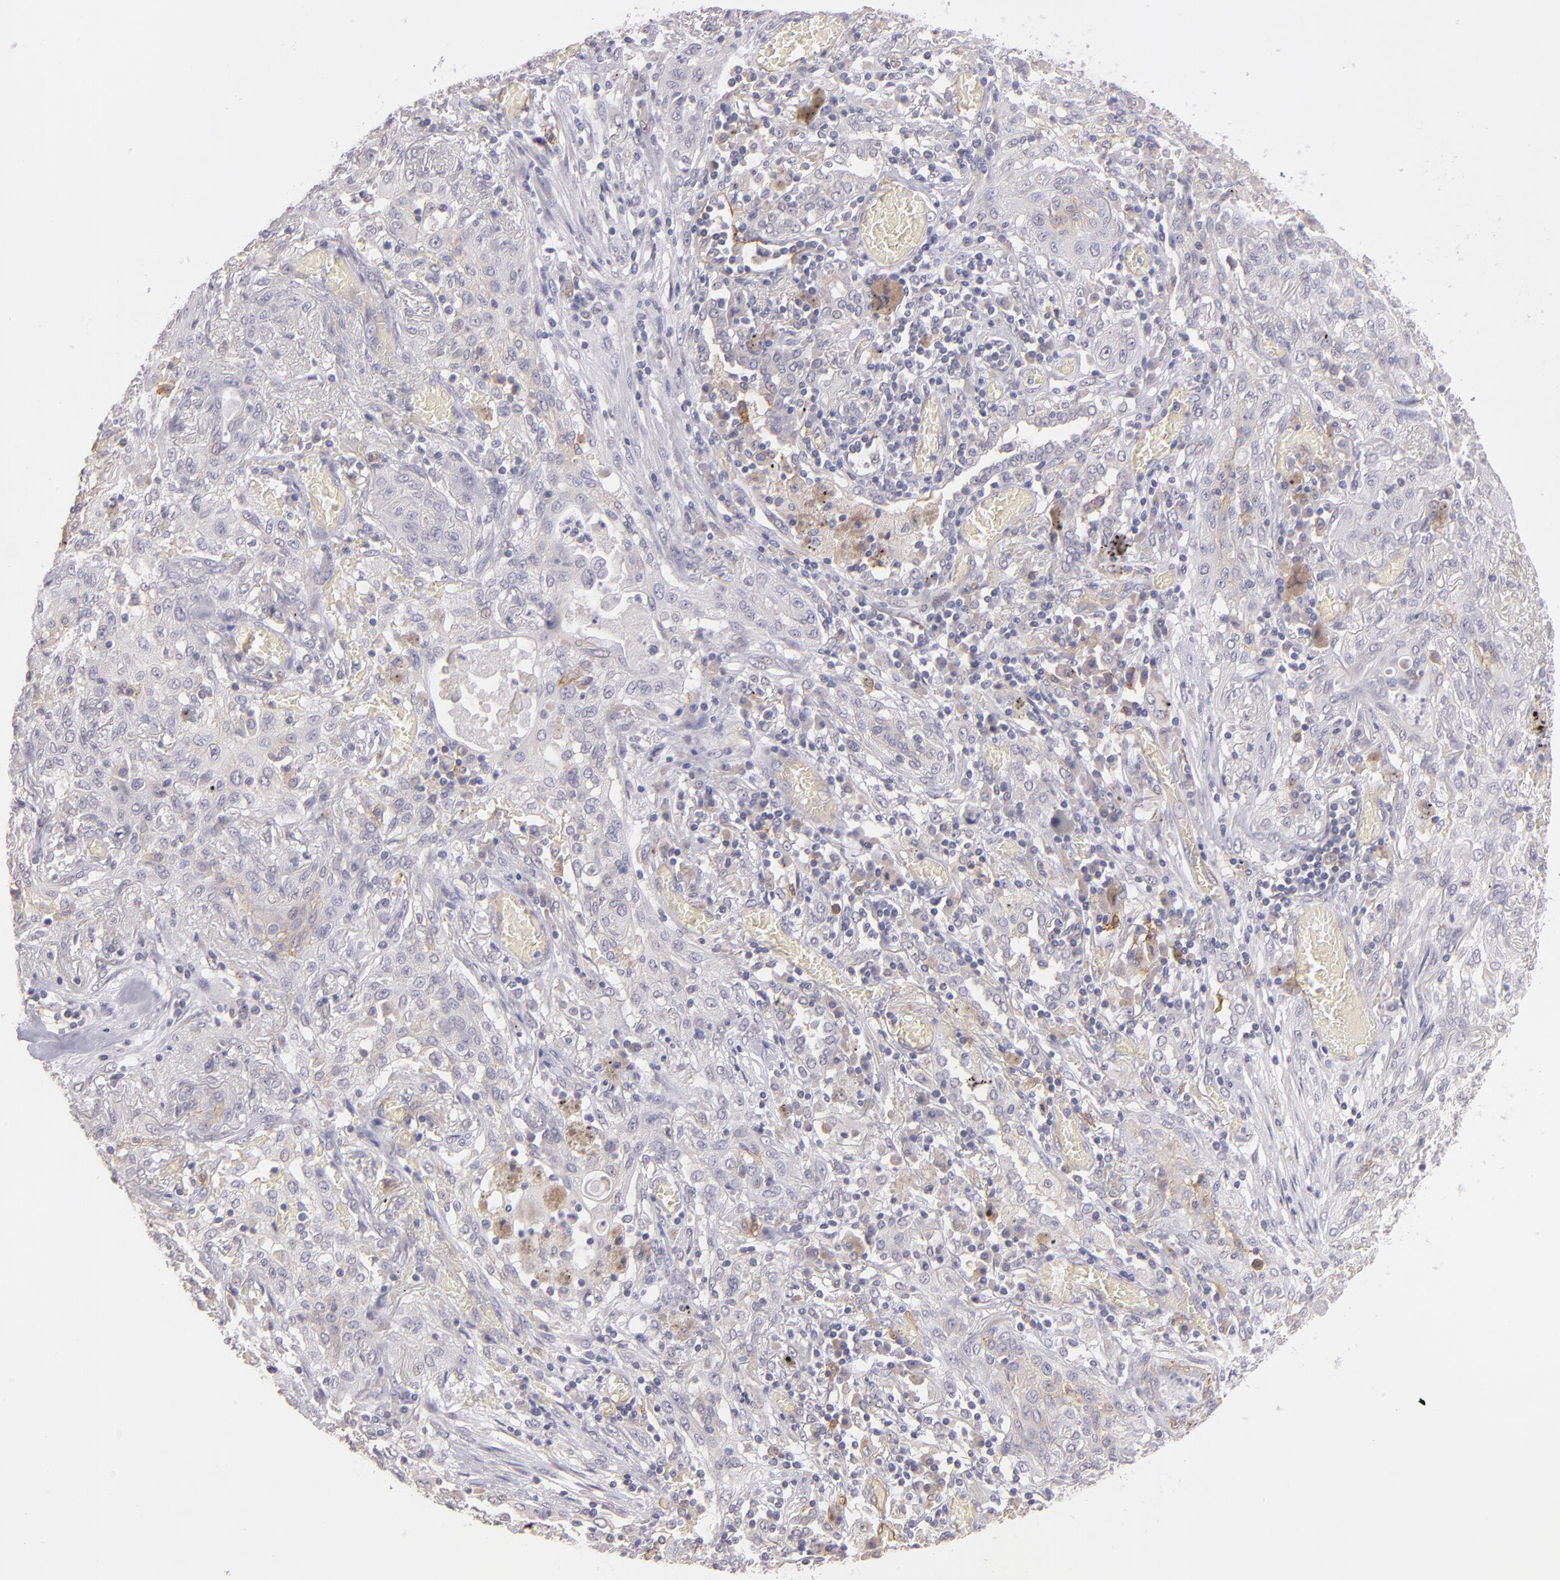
{"staining": {"intensity": "weak", "quantity": "<25%", "location": "cytoplasmic/membranous"}, "tissue": "lung cancer", "cell_type": "Tumor cells", "image_type": "cancer", "snomed": [{"axis": "morphology", "description": "Squamous cell carcinoma, NOS"}, {"axis": "topography", "description": "Lung"}], "caption": "DAB (3,3'-diaminobenzidine) immunohistochemical staining of lung squamous cell carcinoma demonstrates no significant expression in tumor cells.", "gene": "THBD", "patient": {"sex": "female", "age": 47}}